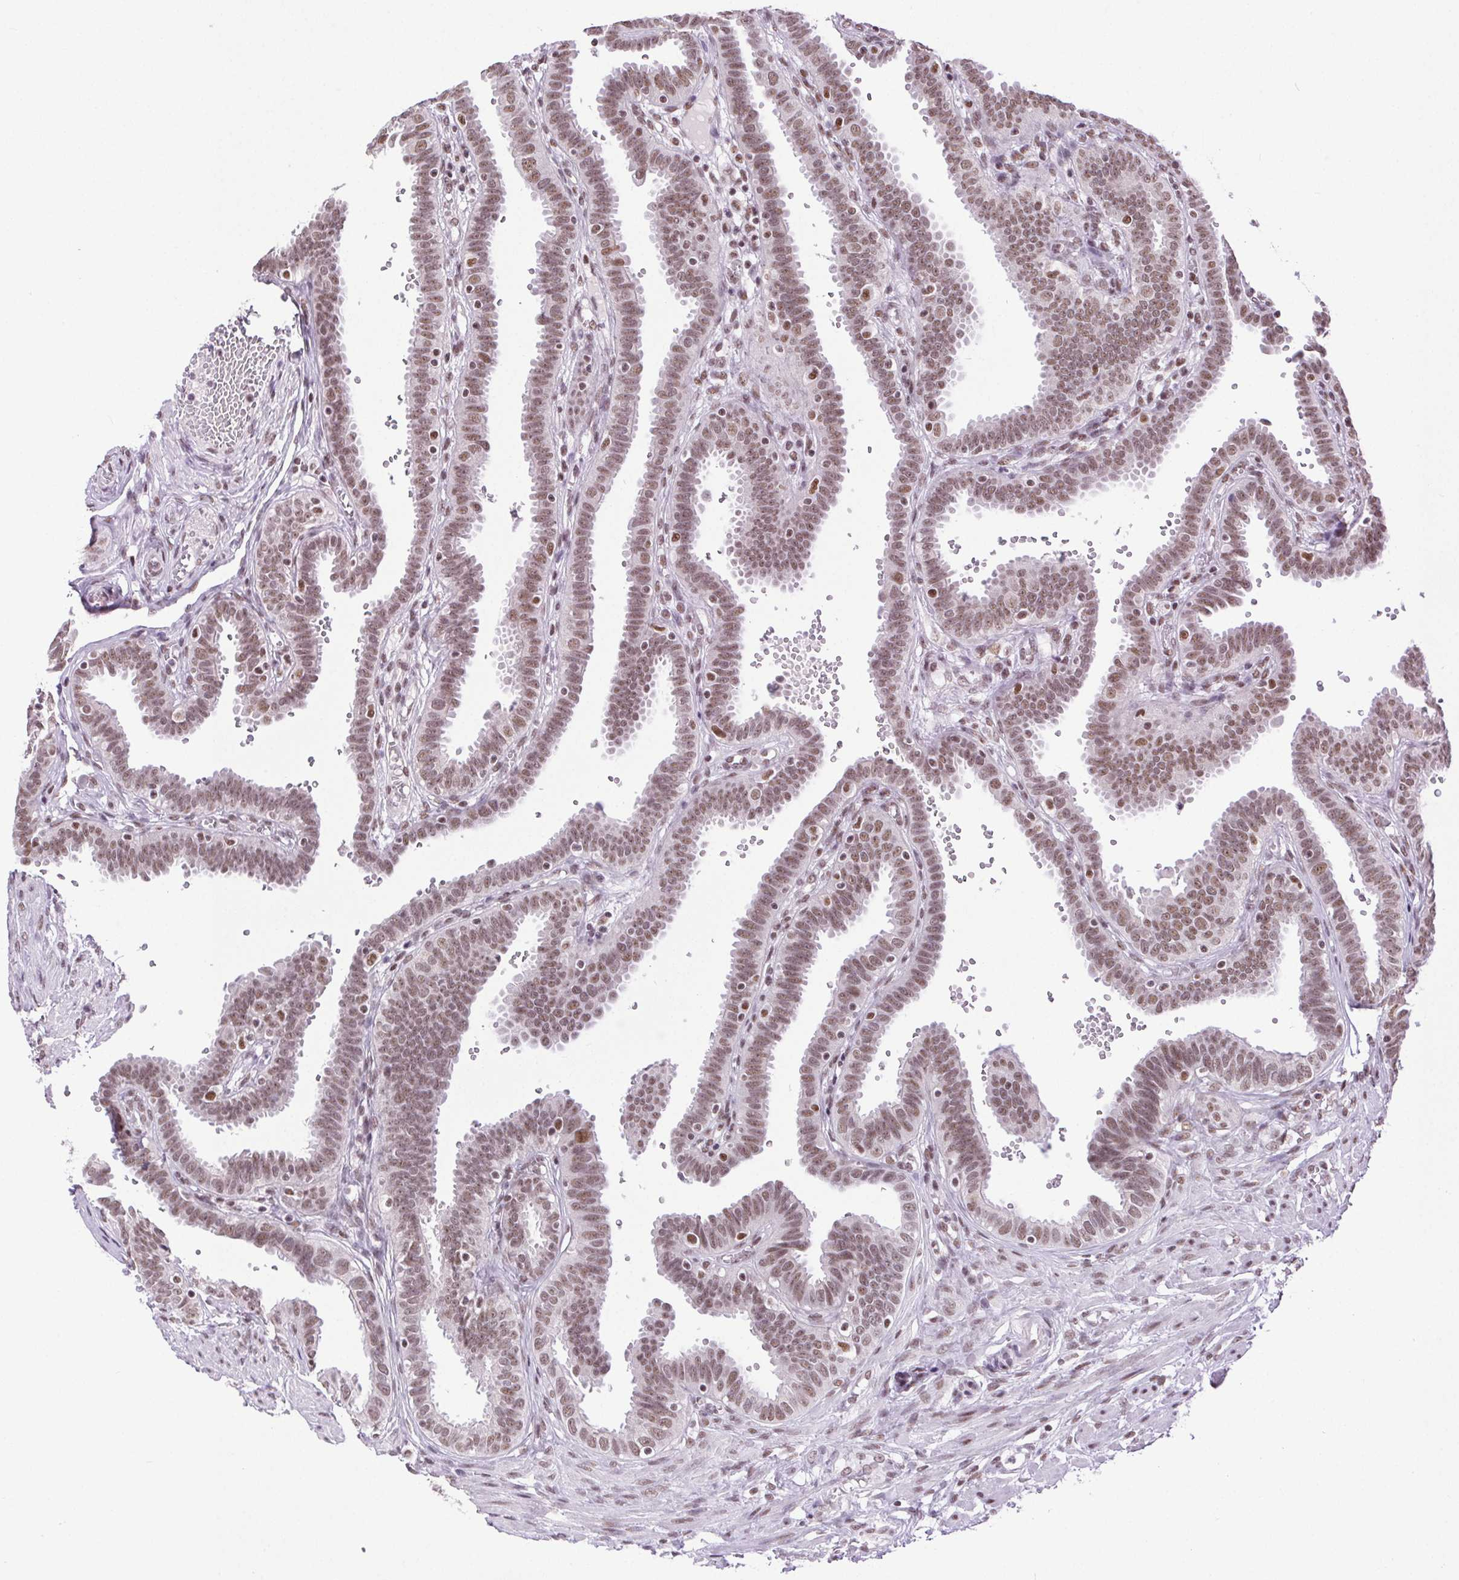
{"staining": {"intensity": "moderate", "quantity": ">75%", "location": "nuclear"}, "tissue": "fallopian tube", "cell_type": "Glandular cells", "image_type": "normal", "snomed": [{"axis": "morphology", "description": "Normal tissue, NOS"}, {"axis": "topography", "description": "Fallopian tube"}], "caption": "Immunohistochemistry (IHC) (DAB (3,3'-diaminobenzidine)) staining of unremarkable fallopian tube reveals moderate nuclear protein expression in about >75% of glandular cells.", "gene": "TRA2B", "patient": {"sex": "female", "age": 37}}